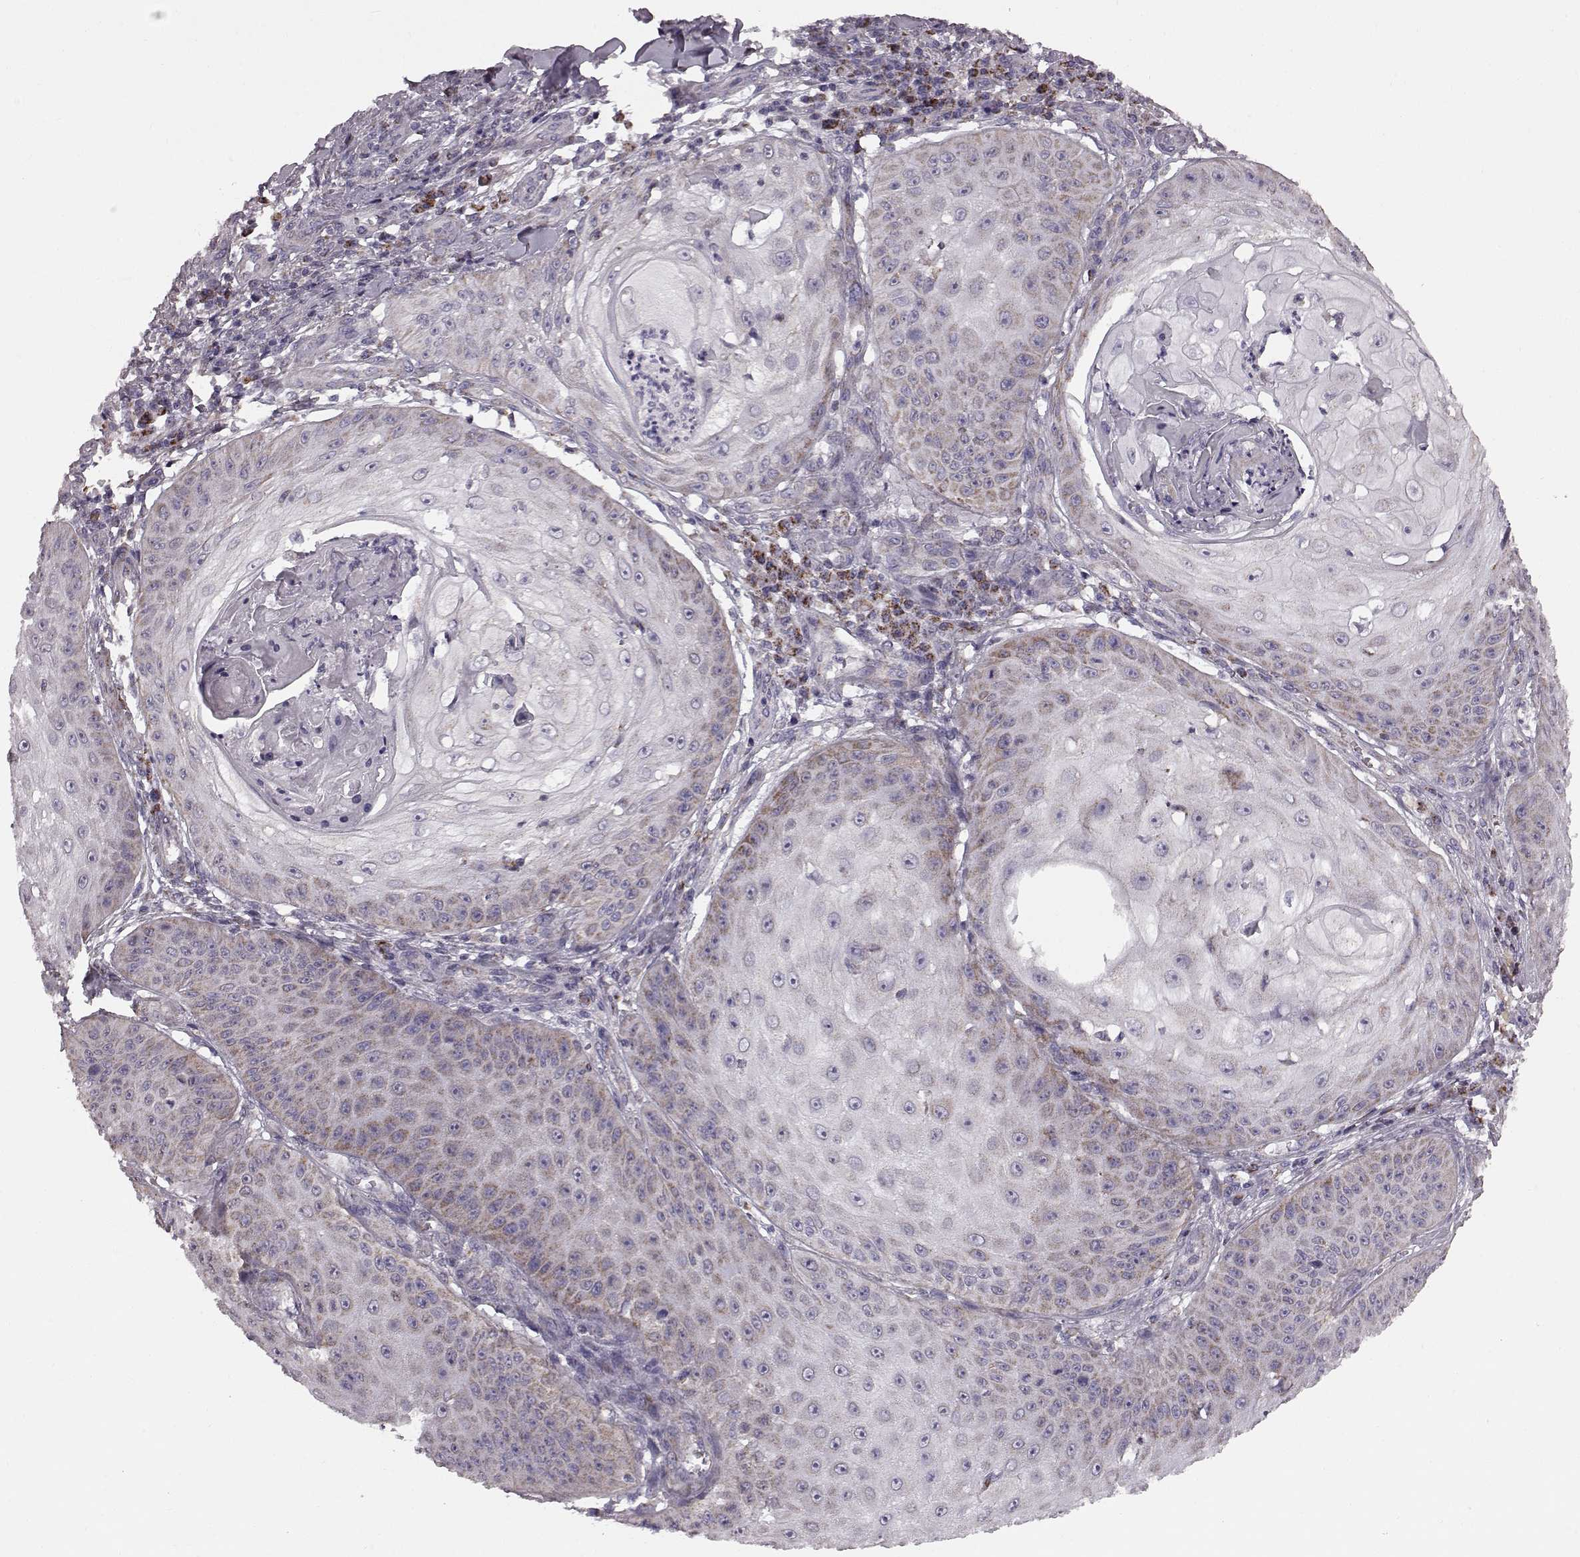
{"staining": {"intensity": "moderate", "quantity": "<25%", "location": "cytoplasmic/membranous"}, "tissue": "skin cancer", "cell_type": "Tumor cells", "image_type": "cancer", "snomed": [{"axis": "morphology", "description": "Squamous cell carcinoma, NOS"}, {"axis": "topography", "description": "Skin"}], "caption": "IHC of human skin cancer demonstrates low levels of moderate cytoplasmic/membranous staining in about <25% of tumor cells. The protein is stained brown, and the nuclei are stained in blue (DAB (3,3'-diaminobenzidine) IHC with brightfield microscopy, high magnification).", "gene": "FAM8A1", "patient": {"sex": "male", "age": 70}}